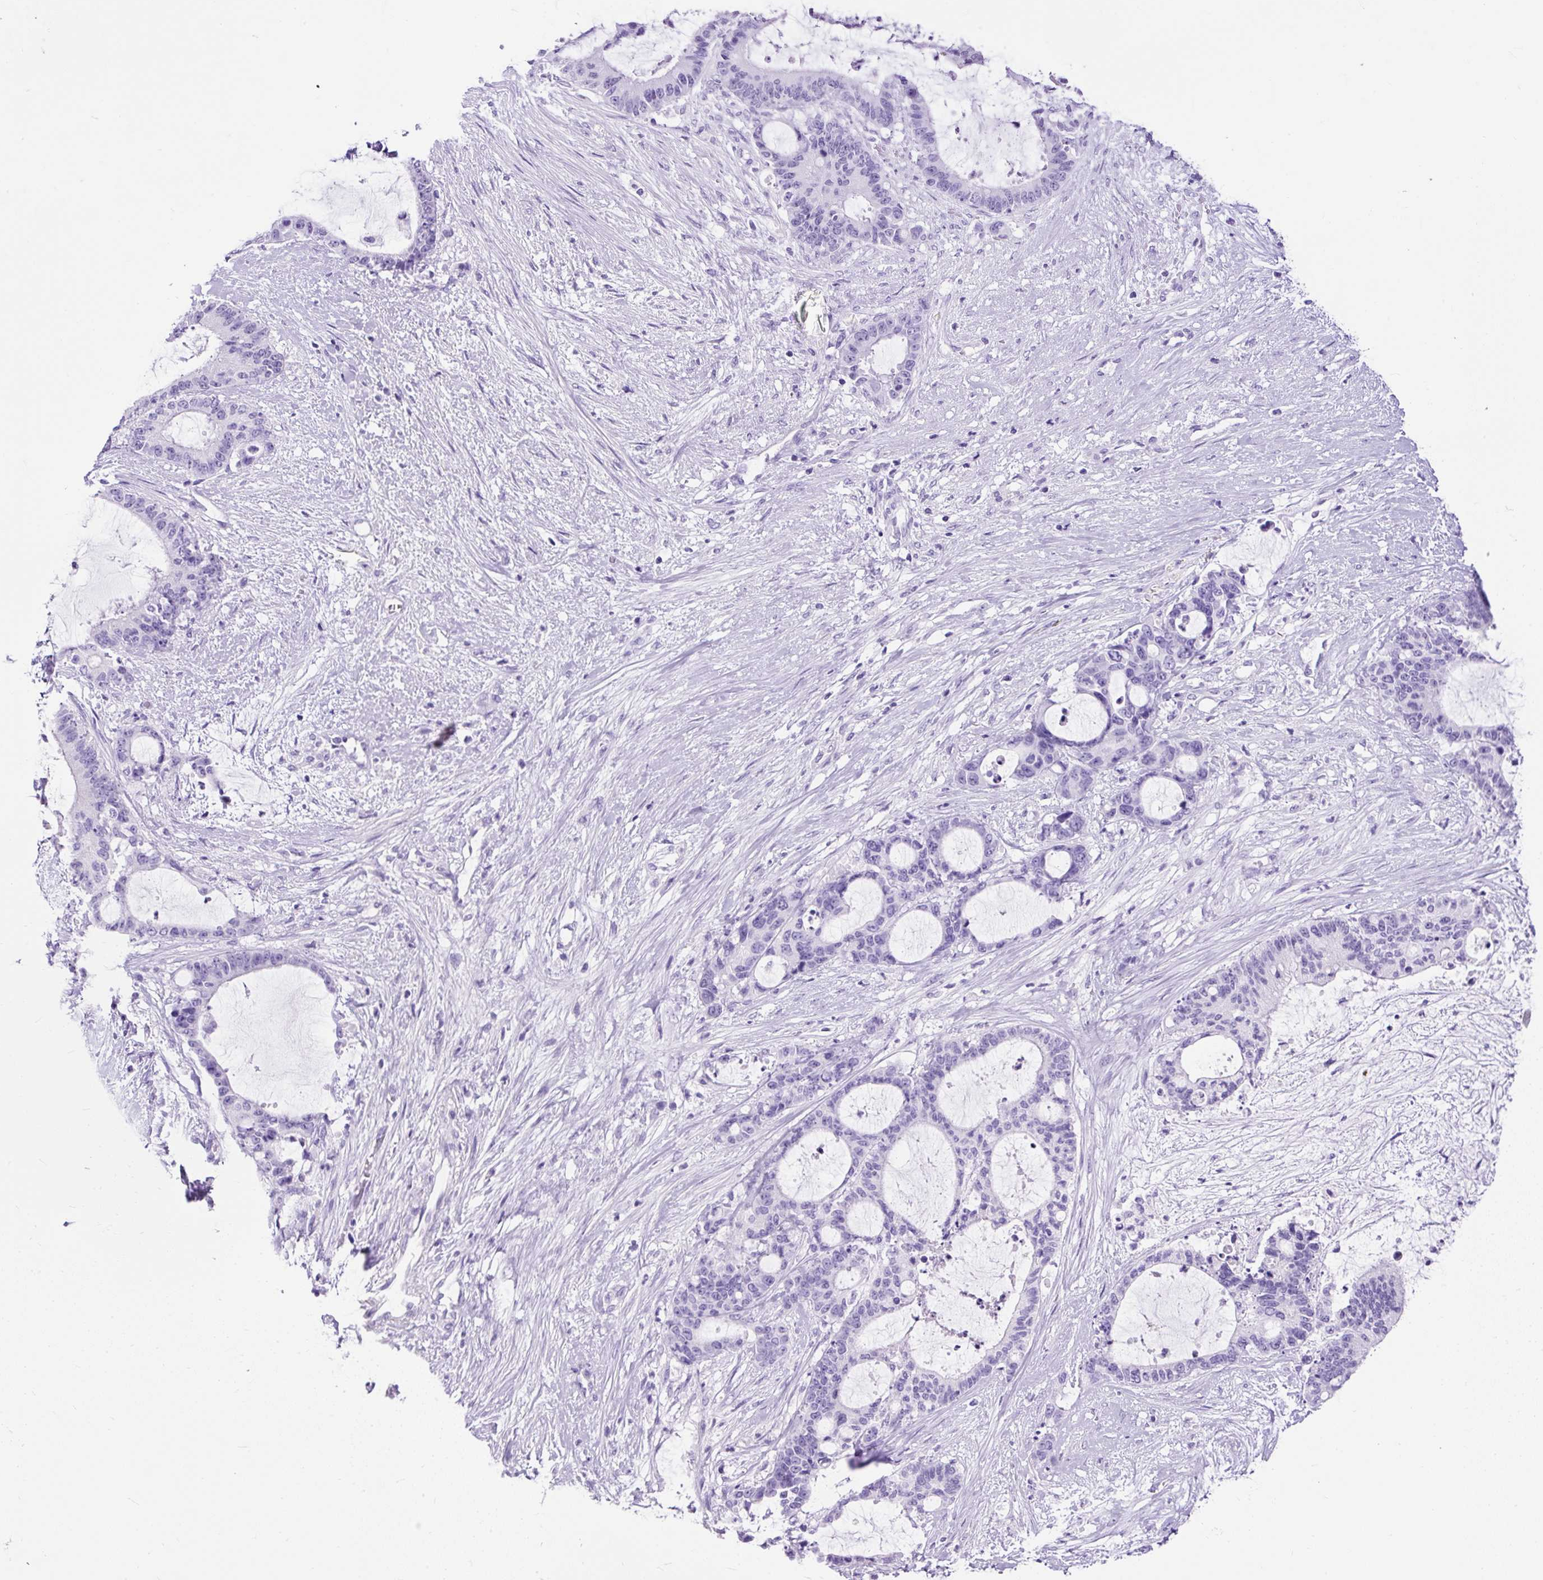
{"staining": {"intensity": "negative", "quantity": "none", "location": "none"}, "tissue": "liver cancer", "cell_type": "Tumor cells", "image_type": "cancer", "snomed": [{"axis": "morphology", "description": "Normal tissue, NOS"}, {"axis": "morphology", "description": "Cholangiocarcinoma"}, {"axis": "topography", "description": "Liver"}, {"axis": "topography", "description": "Peripheral nerve tissue"}], "caption": "The histopathology image exhibits no staining of tumor cells in cholangiocarcinoma (liver).", "gene": "PDIA2", "patient": {"sex": "female", "age": 73}}